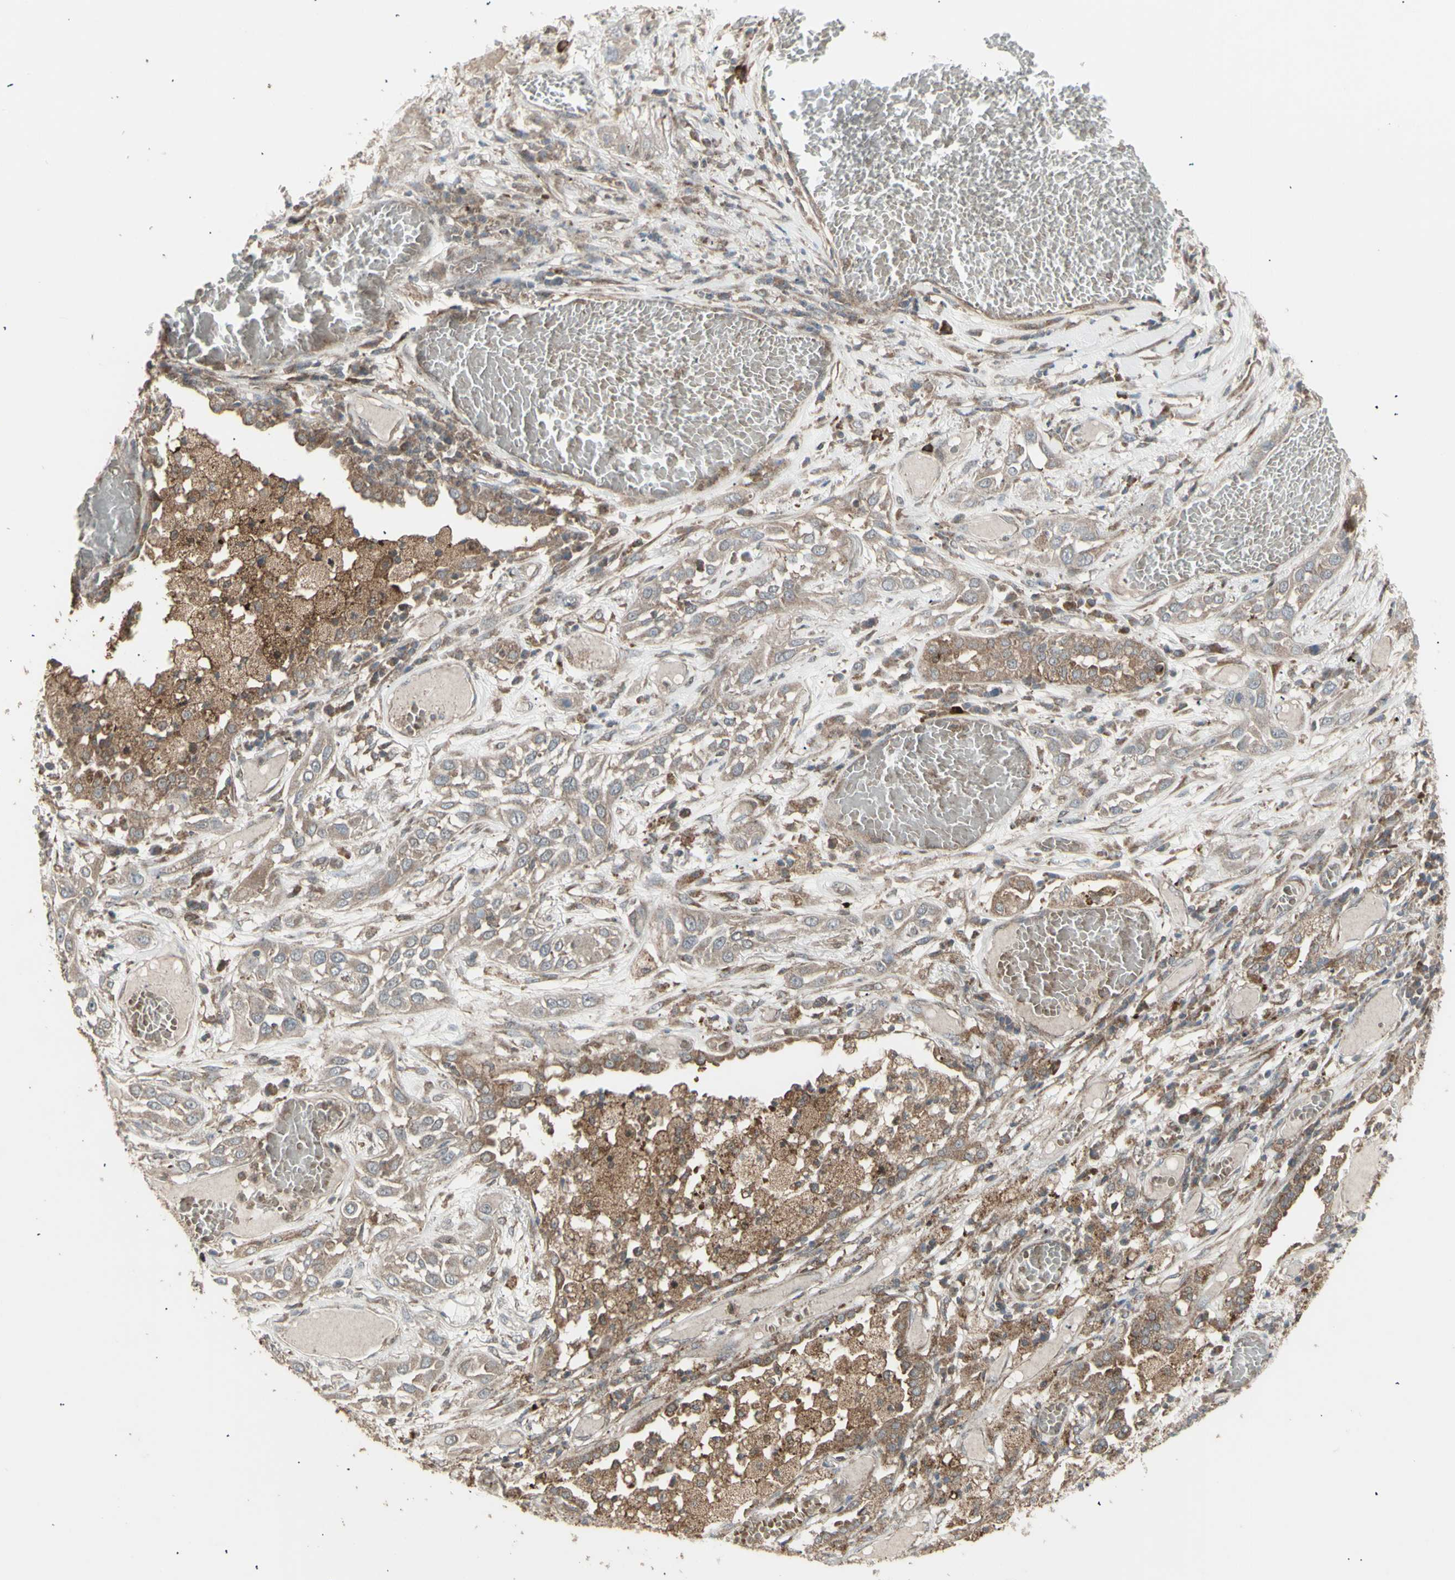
{"staining": {"intensity": "moderate", "quantity": ">75%", "location": "cytoplasmic/membranous"}, "tissue": "lung cancer", "cell_type": "Tumor cells", "image_type": "cancer", "snomed": [{"axis": "morphology", "description": "Squamous cell carcinoma, NOS"}, {"axis": "topography", "description": "Lung"}], "caption": "Immunohistochemistry (IHC) of squamous cell carcinoma (lung) shows medium levels of moderate cytoplasmic/membranous positivity in about >75% of tumor cells.", "gene": "RNASEL", "patient": {"sex": "male", "age": 71}}